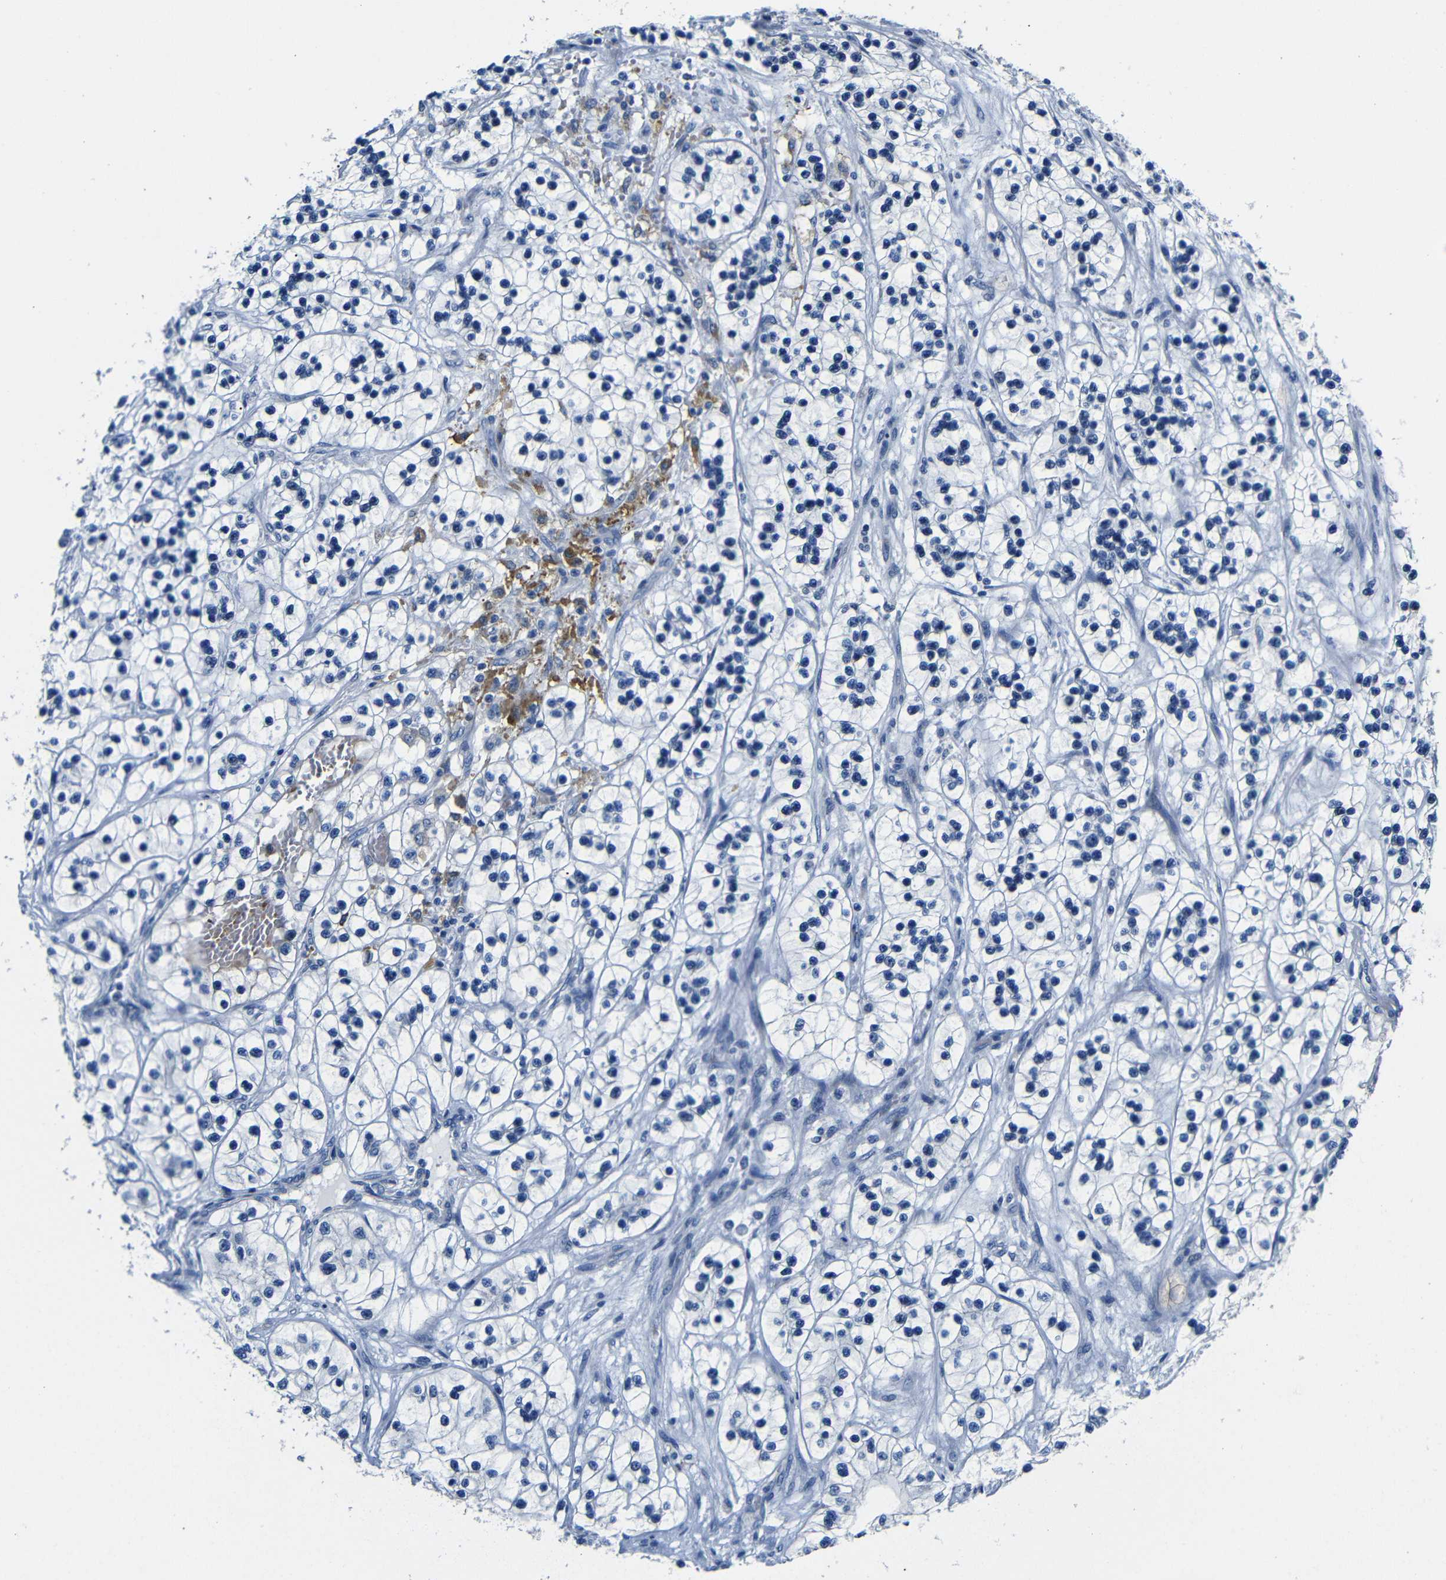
{"staining": {"intensity": "negative", "quantity": "none", "location": "none"}, "tissue": "renal cancer", "cell_type": "Tumor cells", "image_type": "cancer", "snomed": [{"axis": "morphology", "description": "Adenocarcinoma, NOS"}, {"axis": "topography", "description": "Kidney"}], "caption": "Tumor cells show no significant staining in renal cancer.", "gene": "TNFAIP1", "patient": {"sex": "female", "age": 57}}